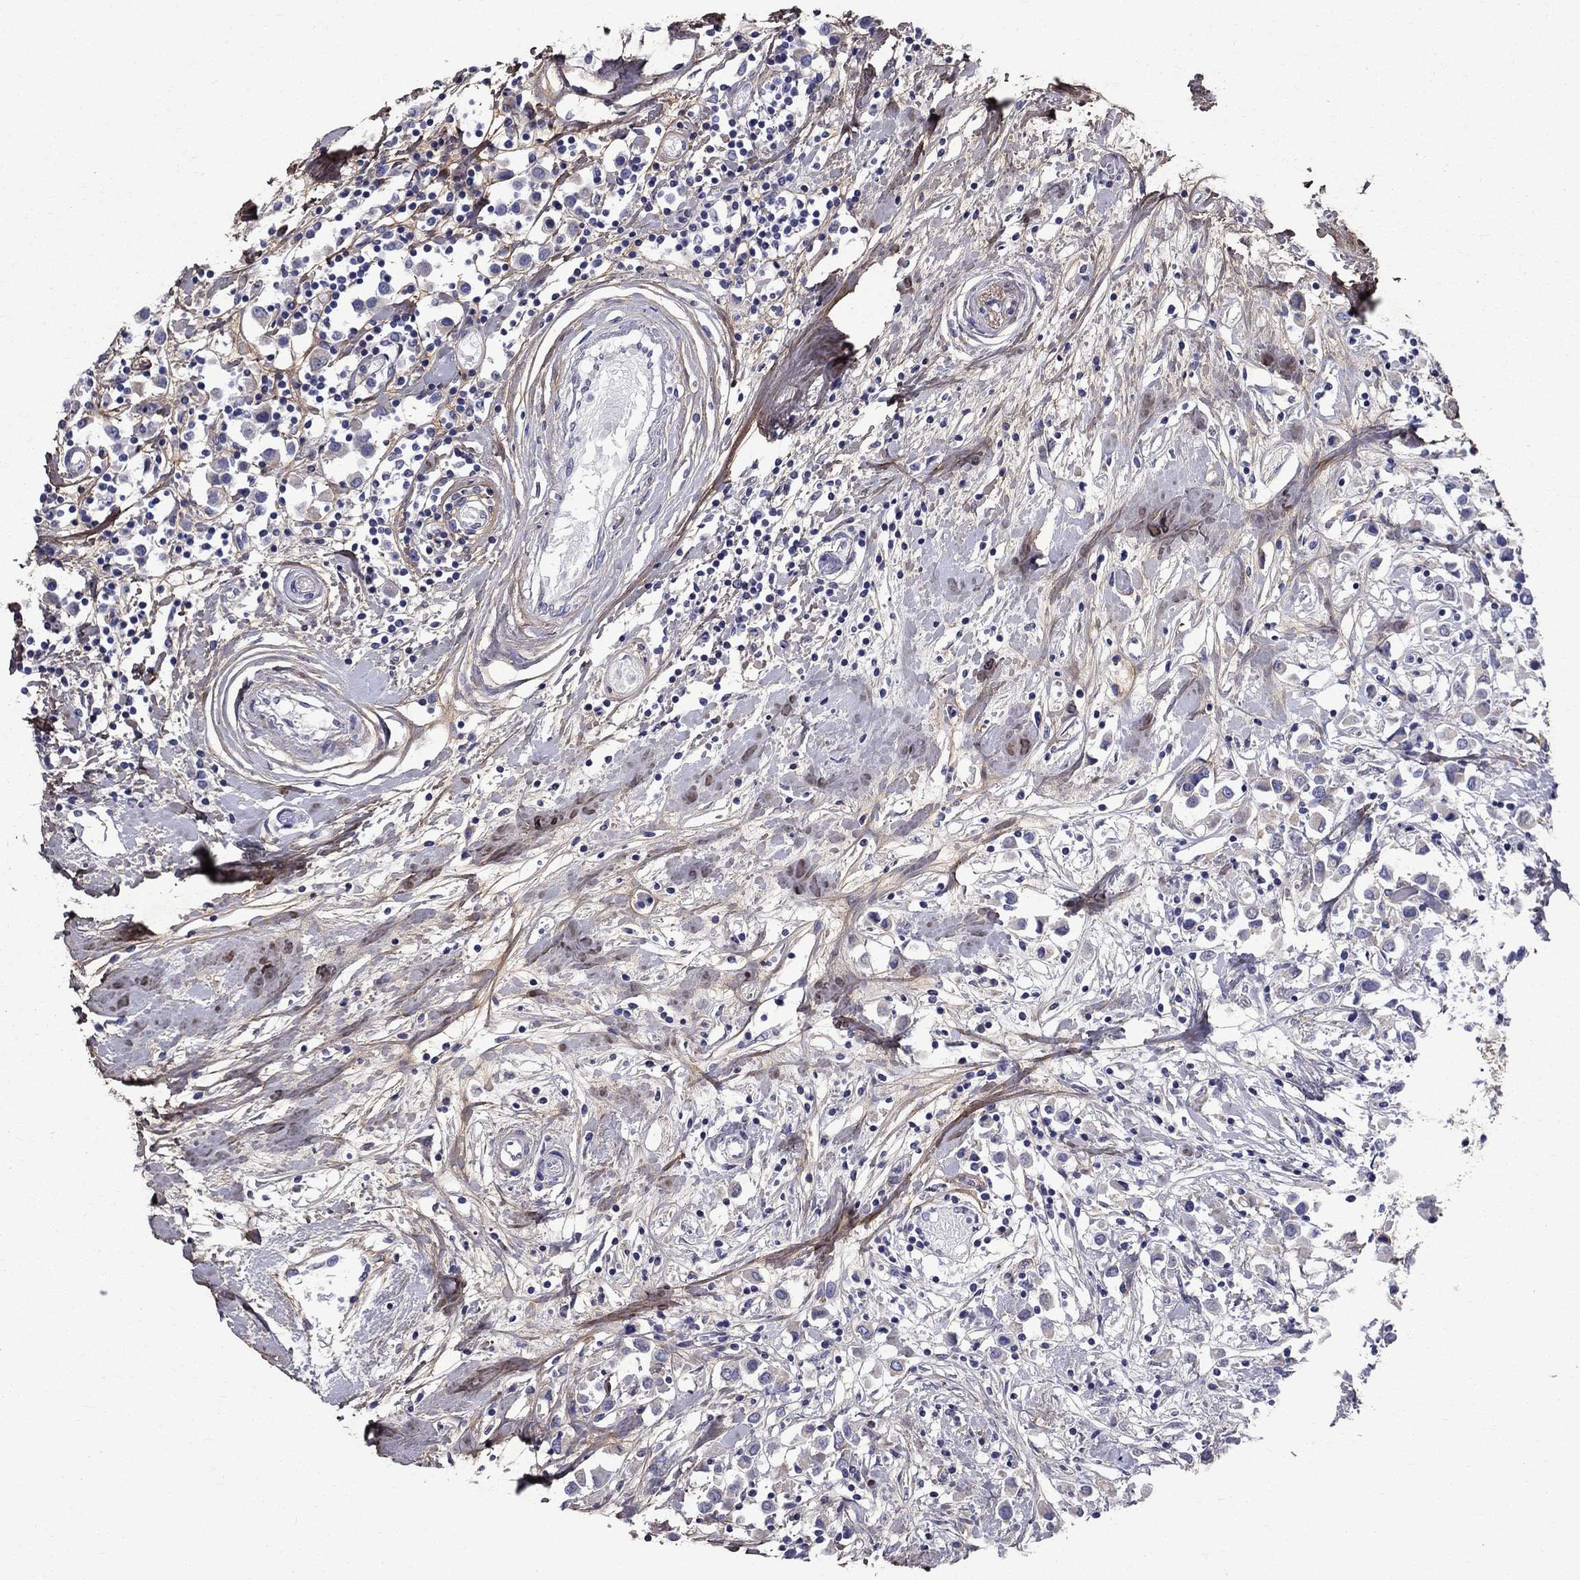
{"staining": {"intensity": "negative", "quantity": "none", "location": "none"}, "tissue": "breast cancer", "cell_type": "Tumor cells", "image_type": "cancer", "snomed": [{"axis": "morphology", "description": "Duct carcinoma"}, {"axis": "topography", "description": "Breast"}], "caption": "Immunohistochemistry histopathology image of invasive ductal carcinoma (breast) stained for a protein (brown), which shows no positivity in tumor cells.", "gene": "ANXA10", "patient": {"sex": "female", "age": 61}}